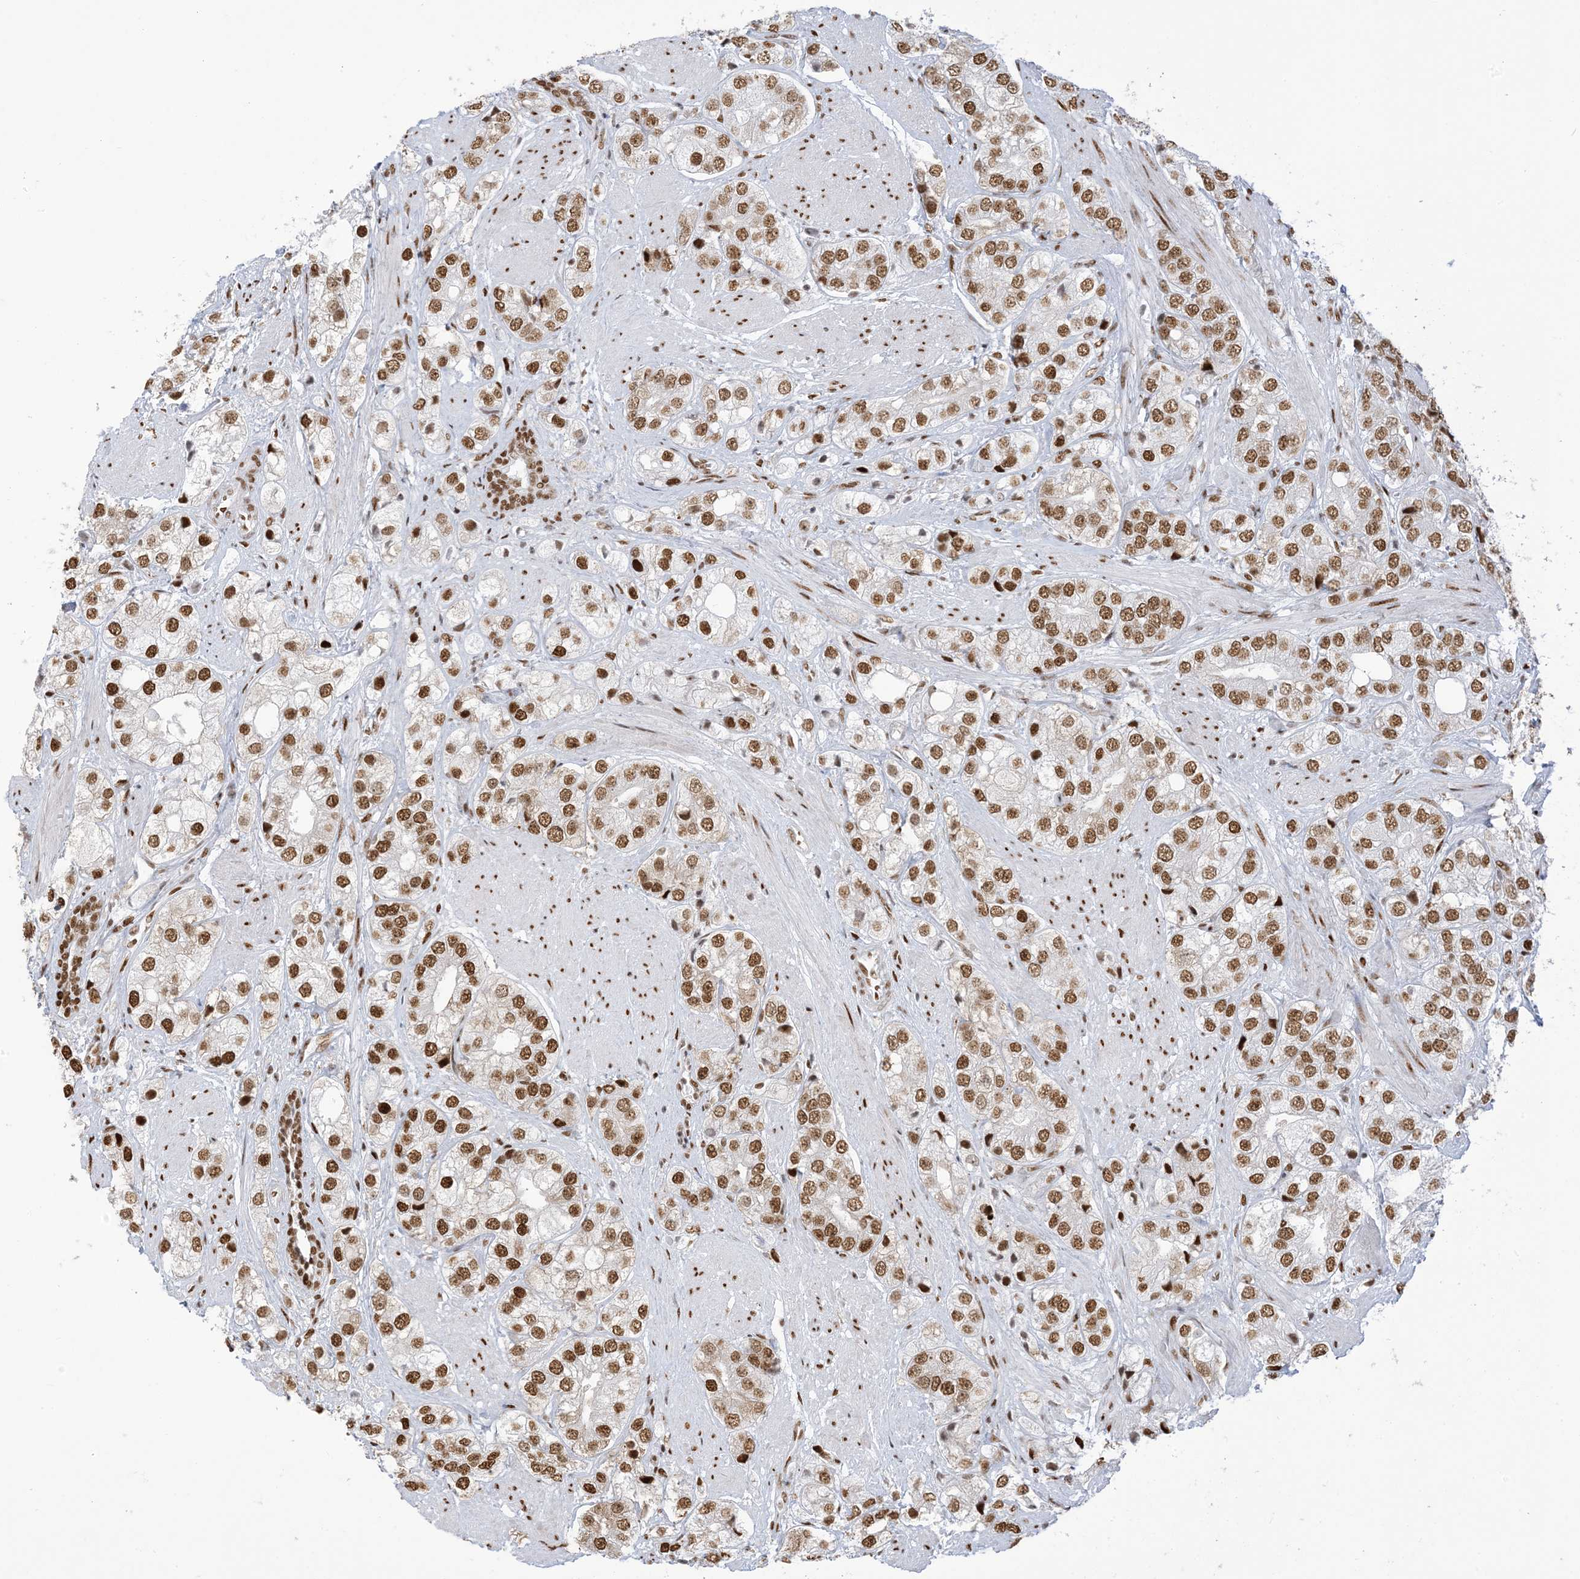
{"staining": {"intensity": "moderate", "quantity": ">75%", "location": "nuclear"}, "tissue": "prostate cancer", "cell_type": "Tumor cells", "image_type": "cancer", "snomed": [{"axis": "morphology", "description": "Adenocarcinoma, High grade"}, {"axis": "topography", "description": "Prostate"}], "caption": "Moderate nuclear staining for a protein is present in about >75% of tumor cells of prostate high-grade adenocarcinoma using immunohistochemistry.", "gene": "STAG1", "patient": {"sex": "male", "age": 50}}